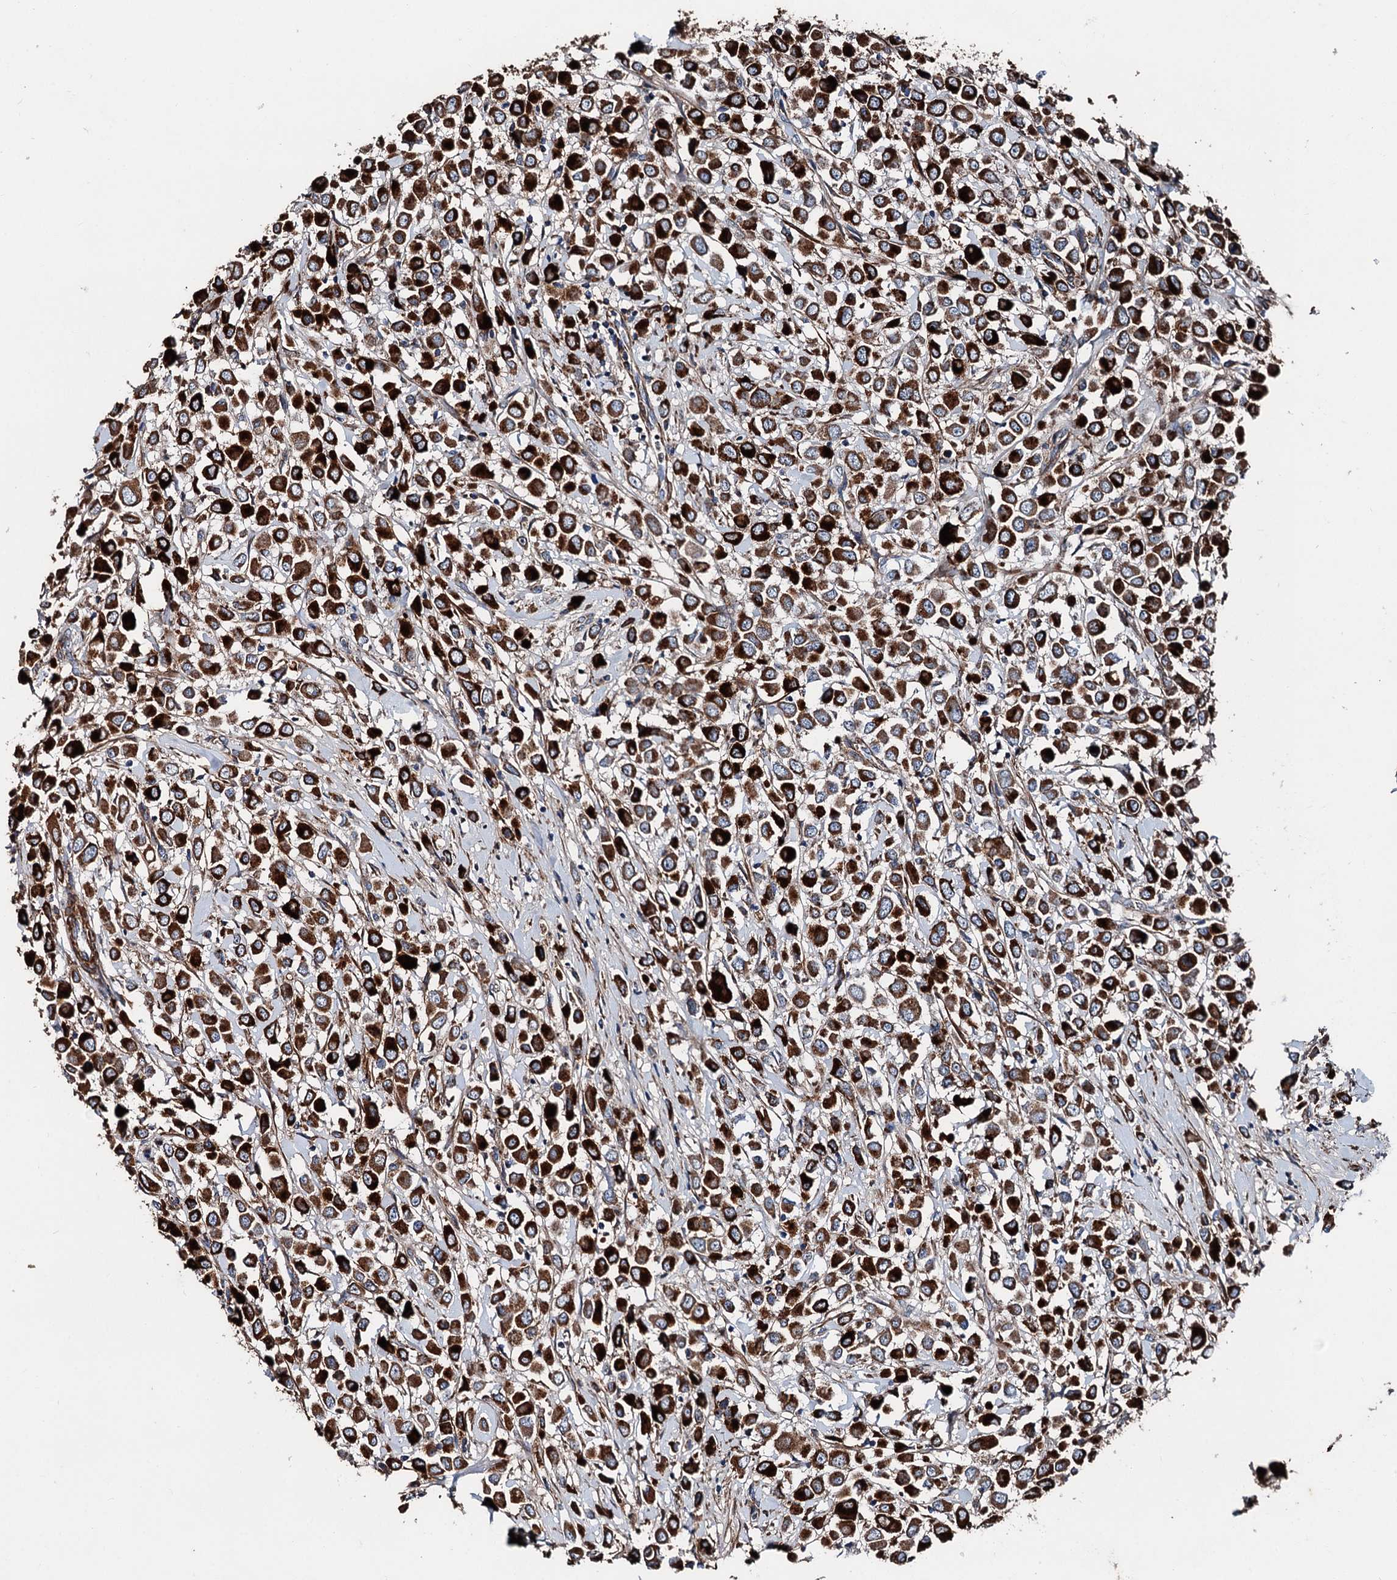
{"staining": {"intensity": "strong", "quantity": ">75%", "location": "cytoplasmic/membranous"}, "tissue": "breast cancer", "cell_type": "Tumor cells", "image_type": "cancer", "snomed": [{"axis": "morphology", "description": "Duct carcinoma"}, {"axis": "topography", "description": "Breast"}], "caption": "The photomicrograph exhibits staining of breast cancer (infiltrating ductal carcinoma), revealing strong cytoplasmic/membranous protein staining (brown color) within tumor cells. (DAB IHC with brightfield microscopy, high magnification).", "gene": "DDIAS", "patient": {"sex": "female", "age": 61}}